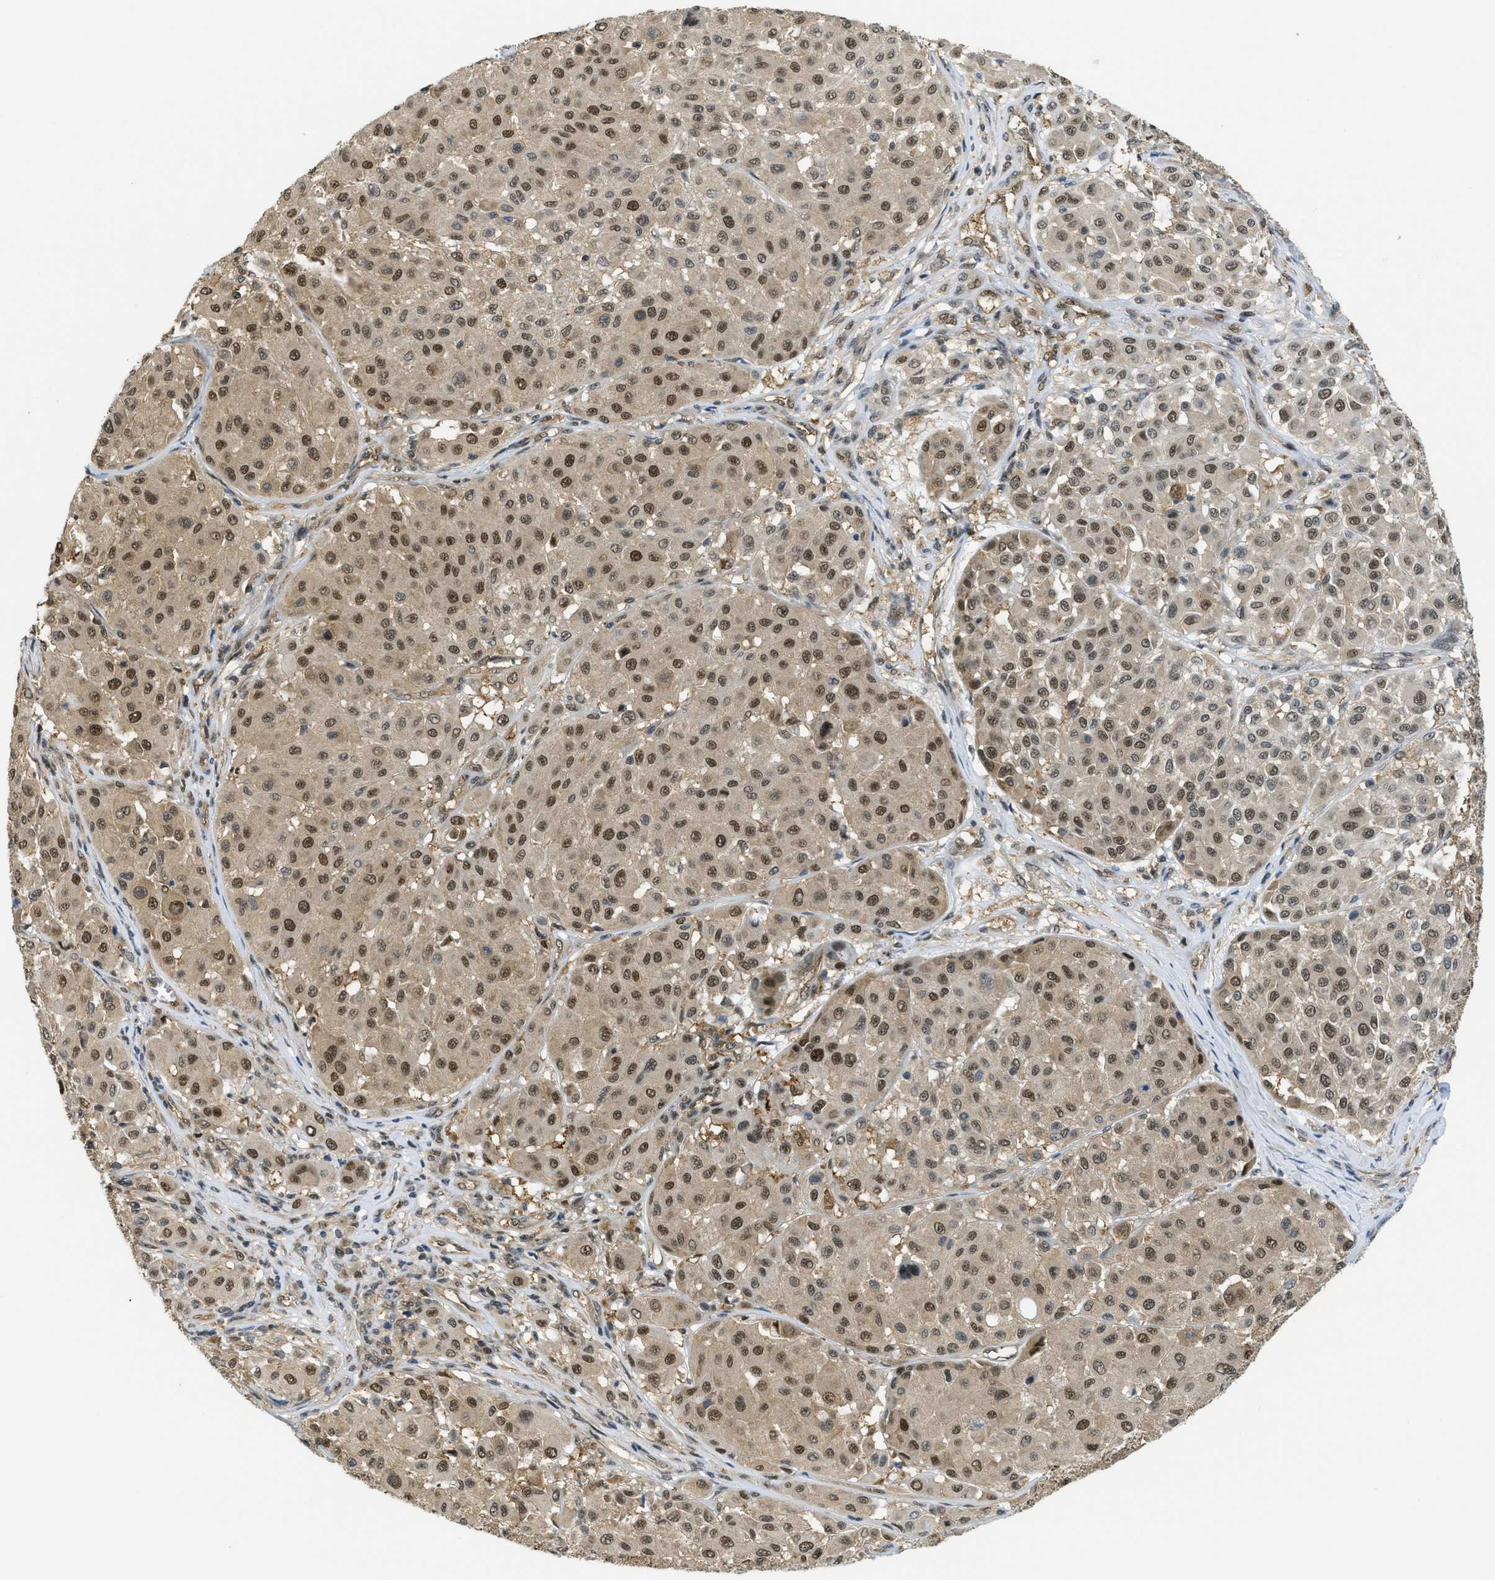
{"staining": {"intensity": "strong", "quantity": ">75%", "location": "cytoplasmic/membranous,nuclear"}, "tissue": "melanoma", "cell_type": "Tumor cells", "image_type": "cancer", "snomed": [{"axis": "morphology", "description": "Malignant melanoma, Metastatic site"}, {"axis": "topography", "description": "Soft tissue"}], "caption": "Brown immunohistochemical staining in human malignant melanoma (metastatic site) exhibits strong cytoplasmic/membranous and nuclear staining in about >75% of tumor cells.", "gene": "PSMC5", "patient": {"sex": "male", "age": 41}}